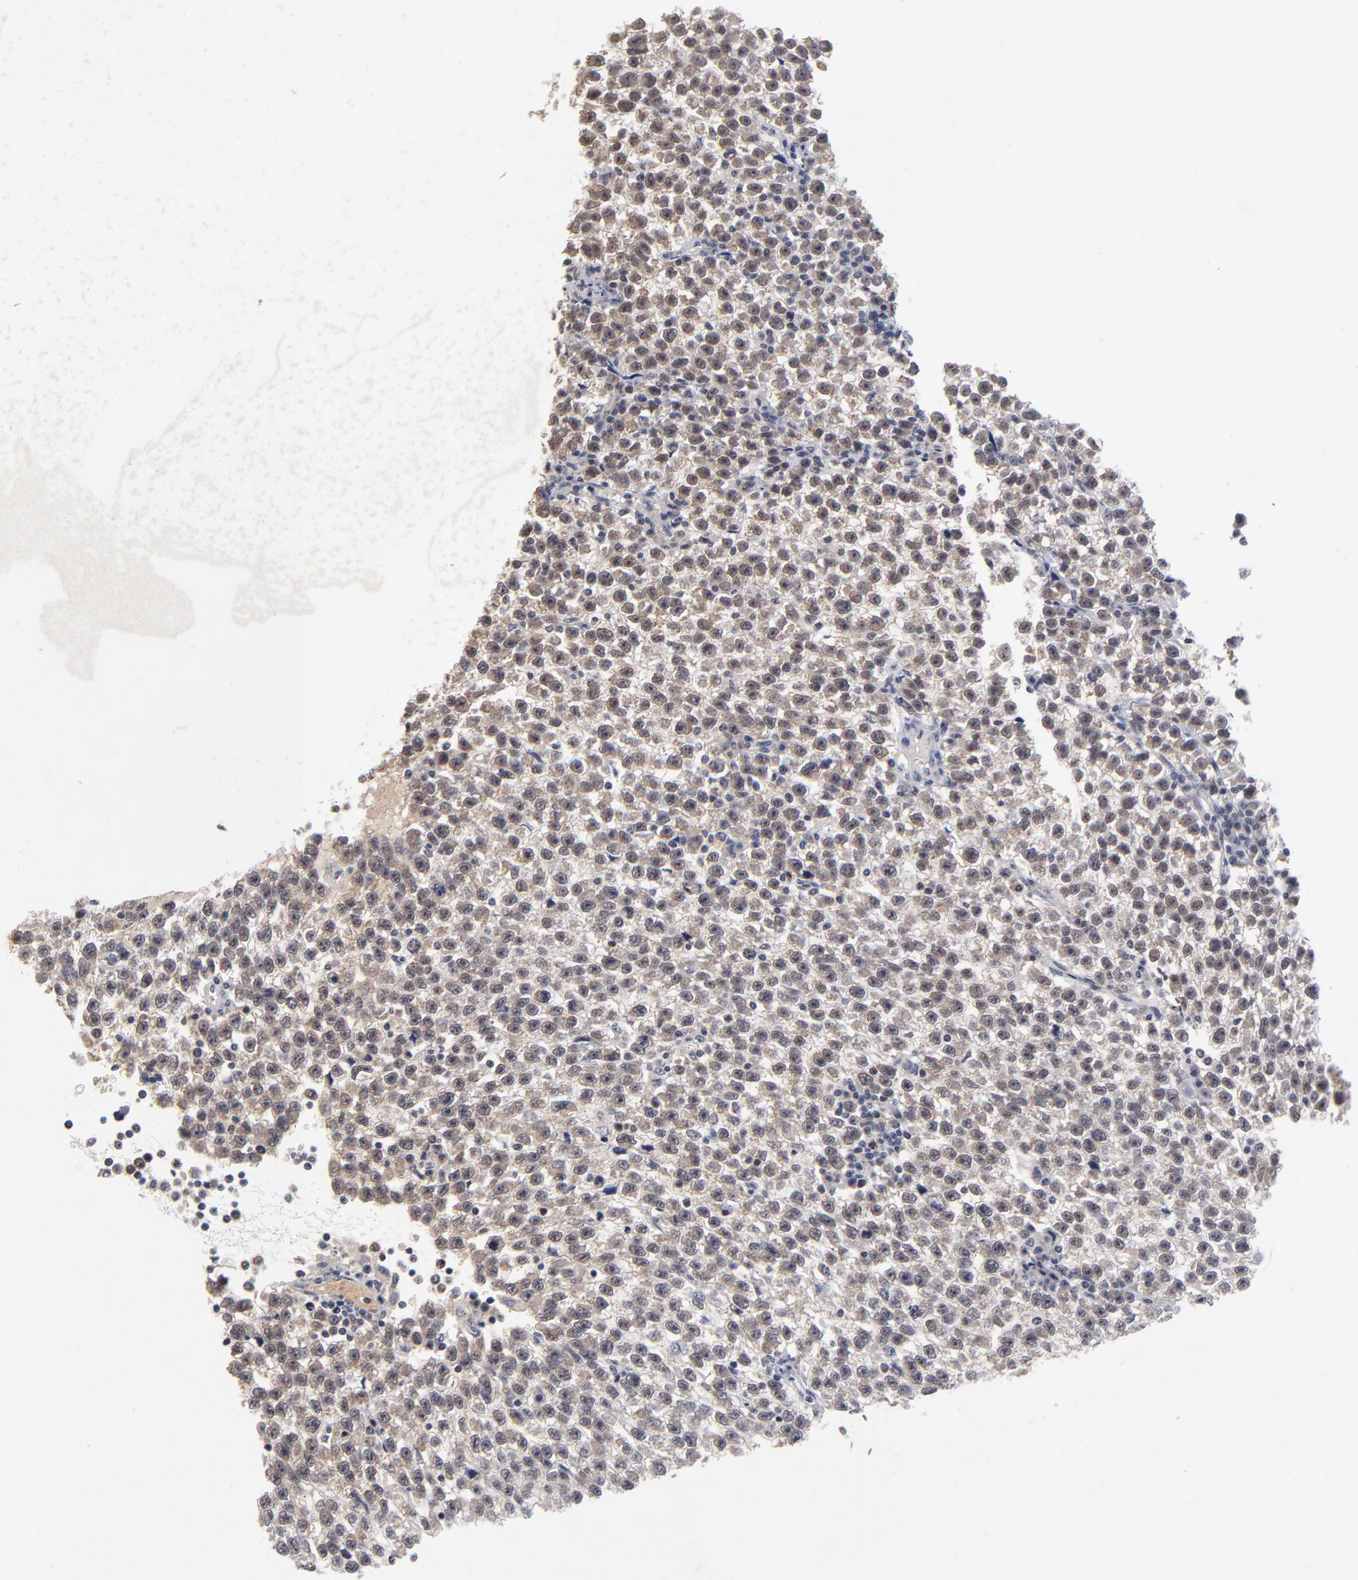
{"staining": {"intensity": "weak", "quantity": ">75%", "location": "cytoplasmic/membranous,nuclear"}, "tissue": "testis cancer", "cell_type": "Tumor cells", "image_type": "cancer", "snomed": [{"axis": "morphology", "description": "Seminoma, NOS"}, {"axis": "topography", "description": "Testis"}], "caption": "The image displays immunohistochemical staining of testis seminoma. There is weak cytoplasmic/membranous and nuclear expression is present in about >75% of tumor cells.", "gene": "WSB1", "patient": {"sex": "male", "age": 35}}